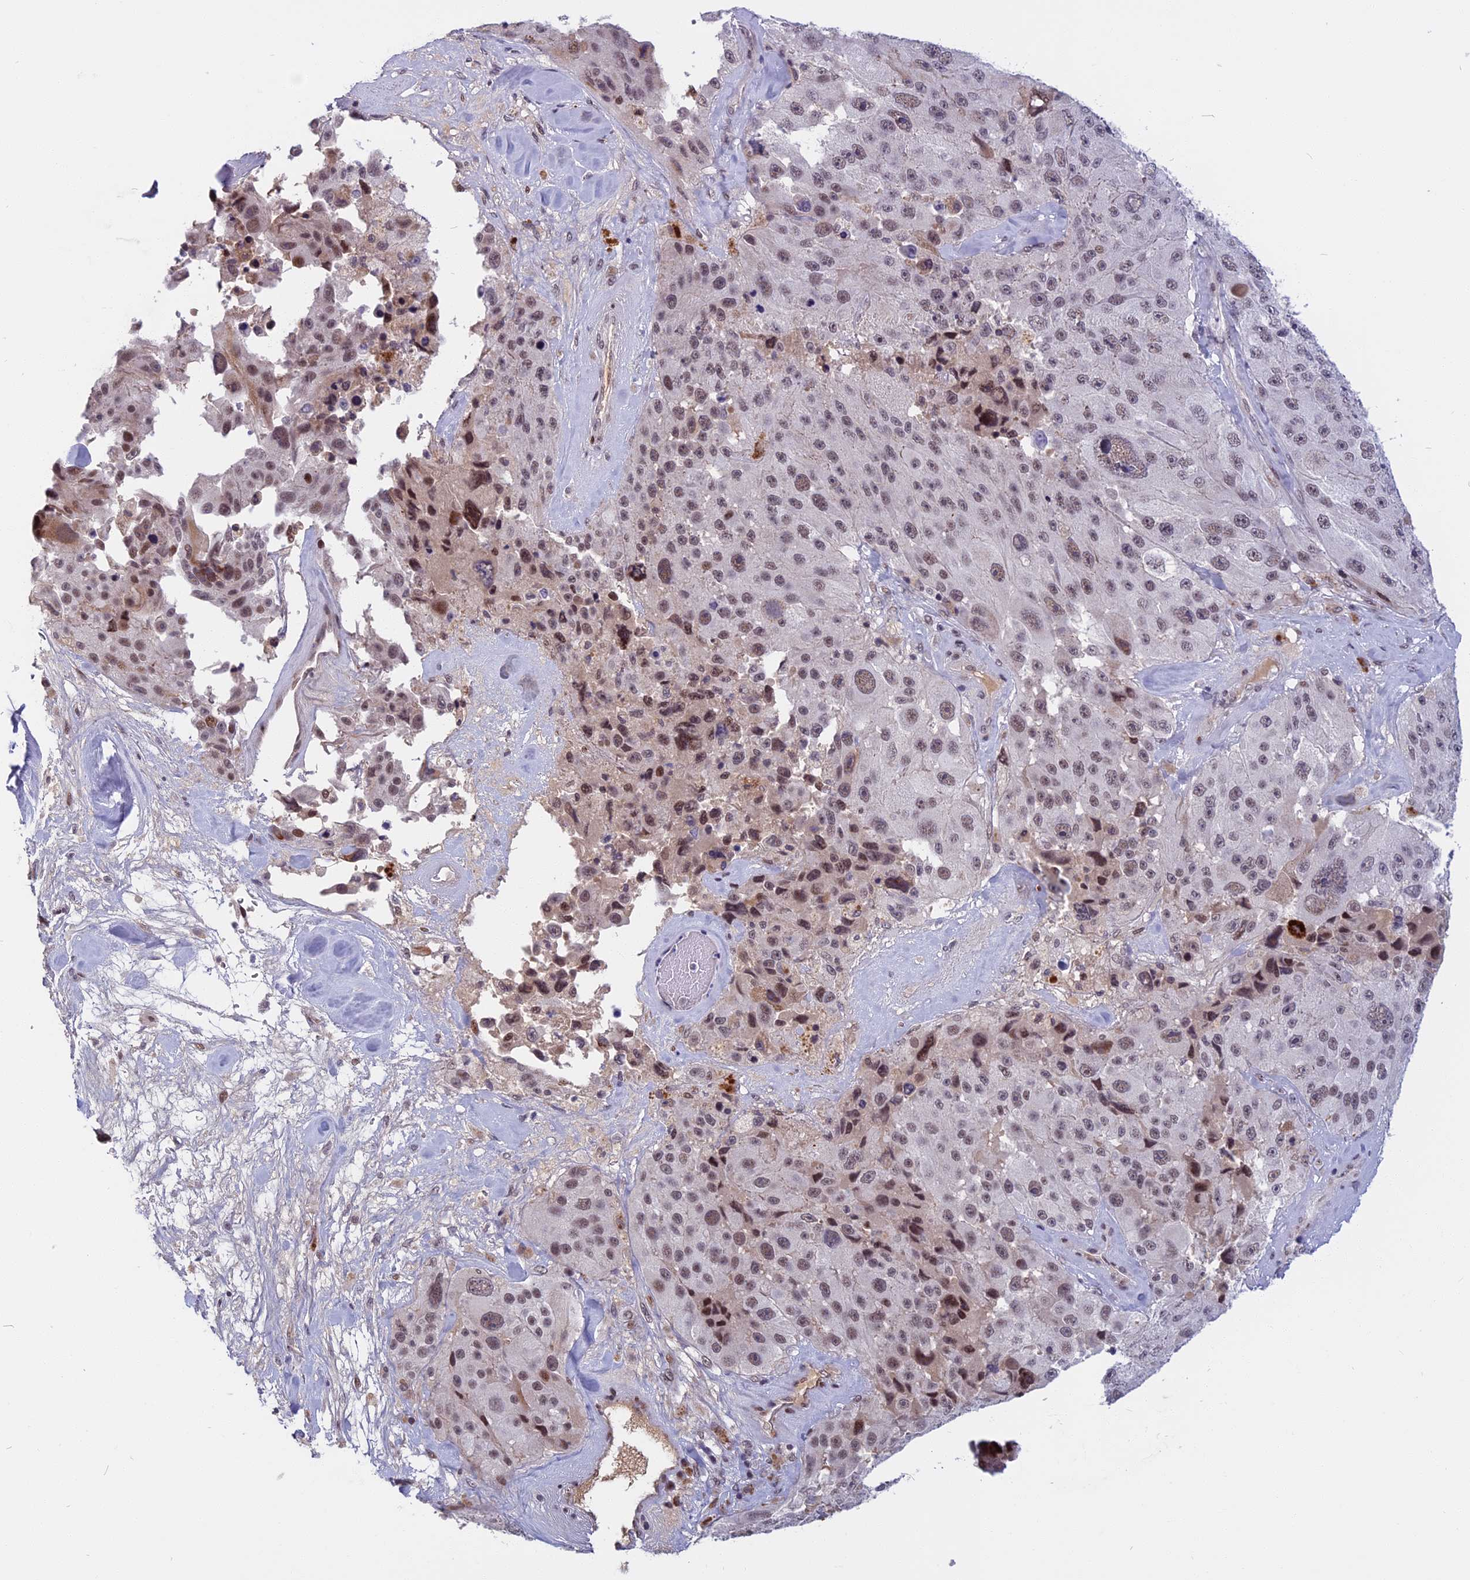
{"staining": {"intensity": "moderate", "quantity": "25%-75%", "location": "nuclear"}, "tissue": "melanoma", "cell_type": "Tumor cells", "image_type": "cancer", "snomed": [{"axis": "morphology", "description": "Malignant melanoma, Metastatic site"}, {"axis": "topography", "description": "Lymph node"}], "caption": "A high-resolution image shows immunohistochemistry staining of malignant melanoma (metastatic site), which reveals moderate nuclear expression in approximately 25%-75% of tumor cells.", "gene": "CDC7", "patient": {"sex": "male", "age": 62}}